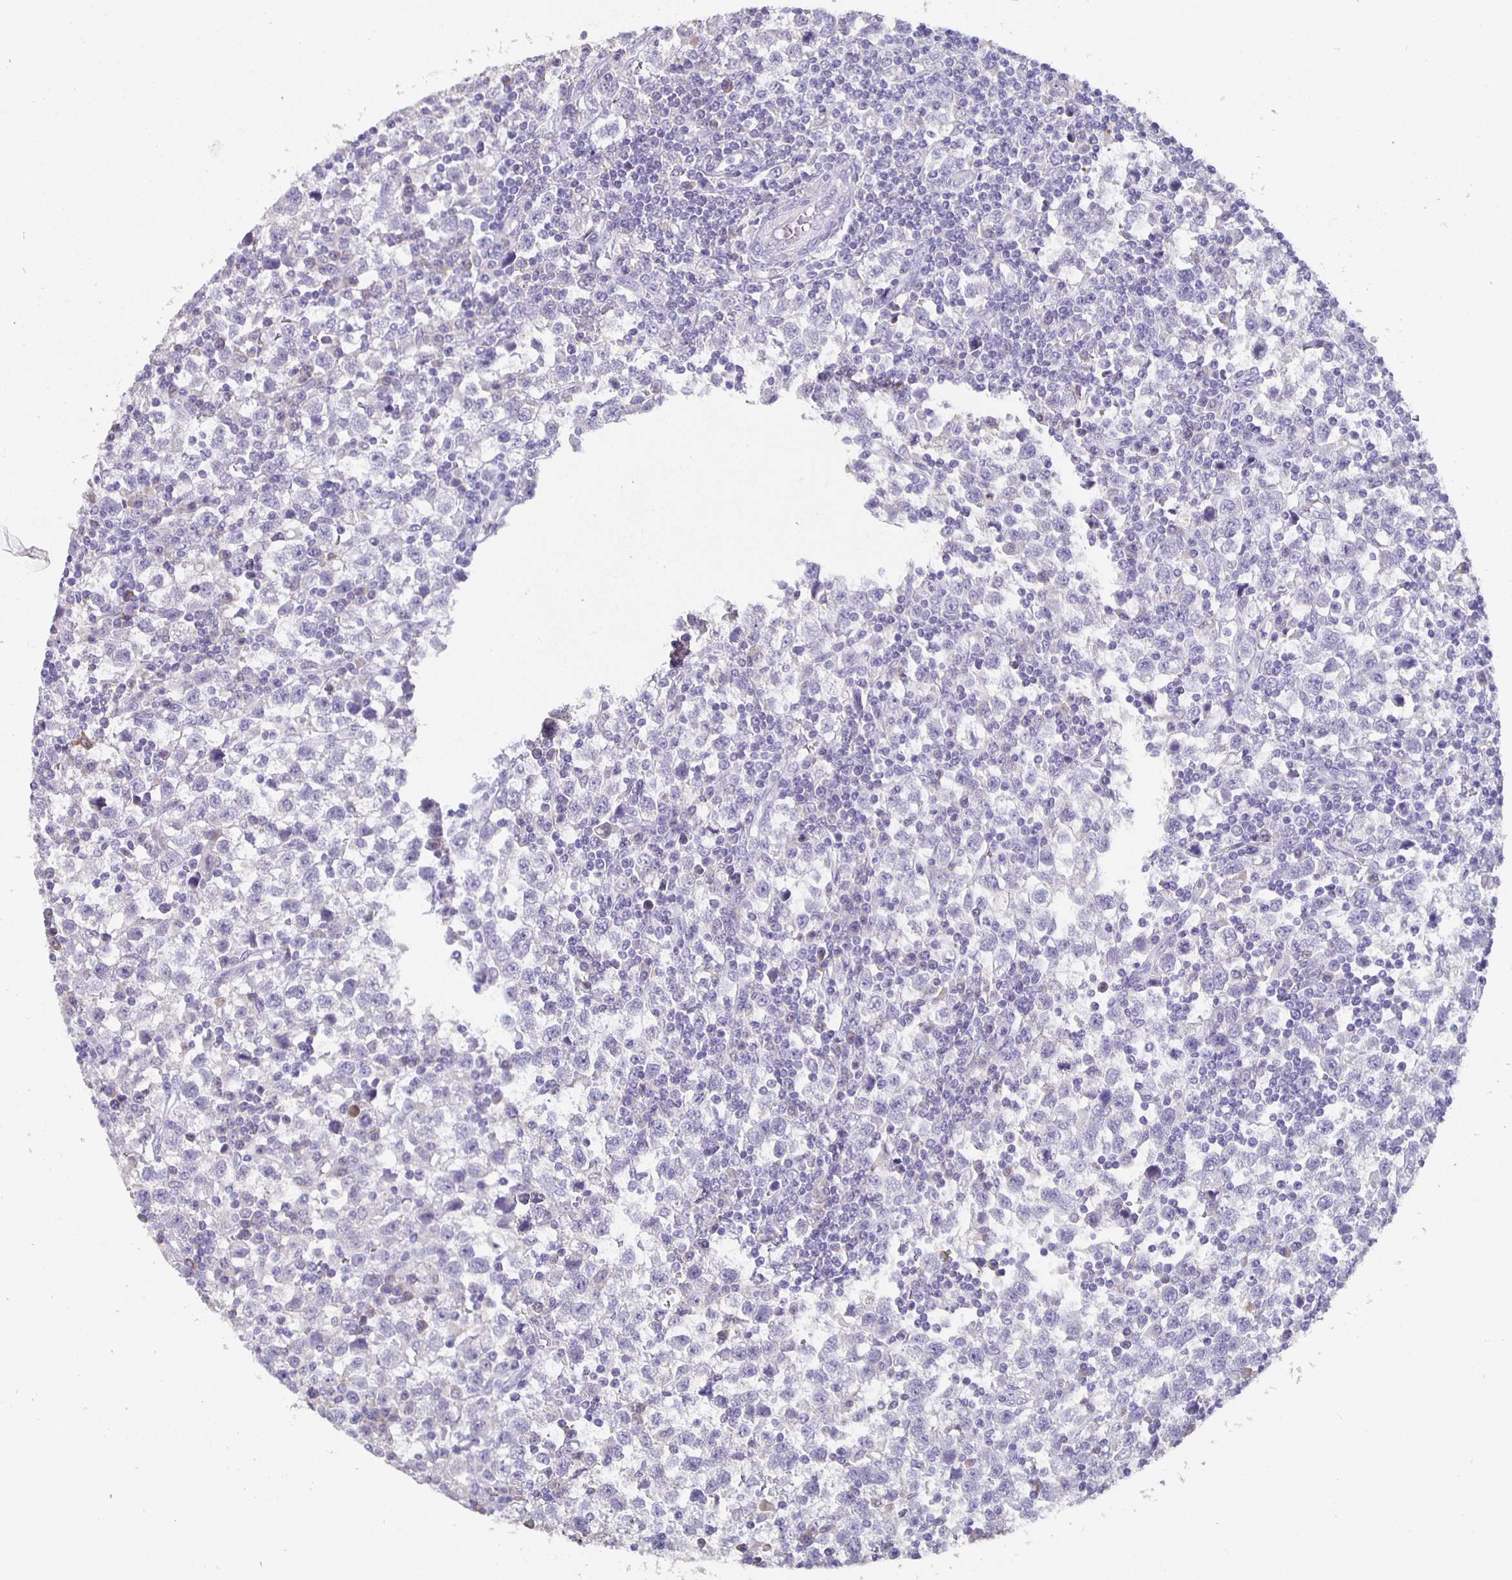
{"staining": {"intensity": "negative", "quantity": "none", "location": "none"}, "tissue": "testis cancer", "cell_type": "Tumor cells", "image_type": "cancer", "snomed": [{"axis": "morphology", "description": "Seminoma, NOS"}, {"axis": "topography", "description": "Testis"}], "caption": "Immunohistochemistry (IHC) photomicrograph of human seminoma (testis) stained for a protein (brown), which demonstrates no positivity in tumor cells.", "gene": "GPX4", "patient": {"sex": "male", "age": 34}}